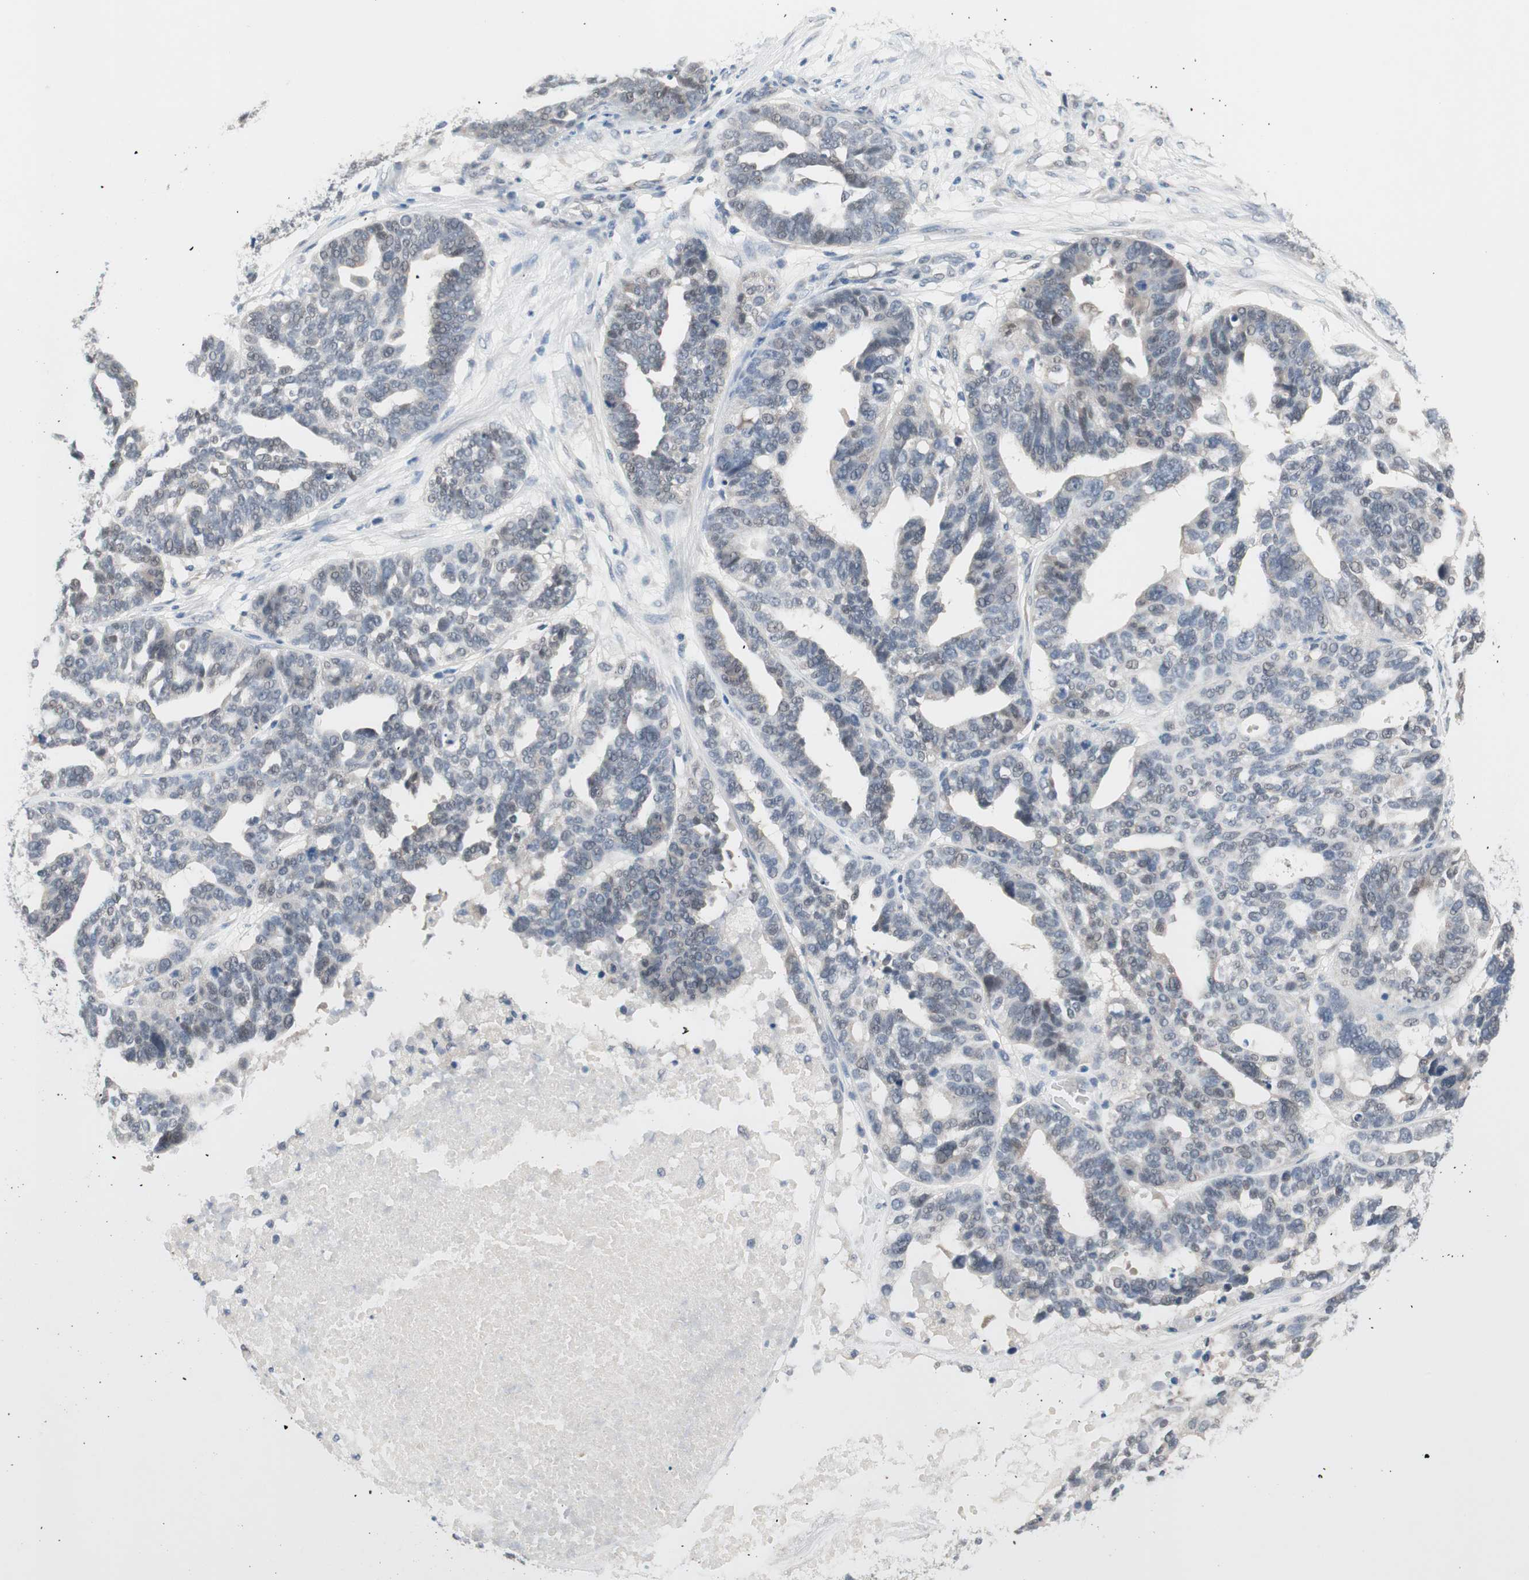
{"staining": {"intensity": "weak", "quantity": "<25%", "location": "nuclear"}, "tissue": "ovarian cancer", "cell_type": "Tumor cells", "image_type": "cancer", "snomed": [{"axis": "morphology", "description": "Cystadenocarcinoma, serous, NOS"}, {"axis": "topography", "description": "Ovary"}], "caption": "DAB (3,3'-diaminobenzidine) immunohistochemical staining of human ovarian cancer demonstrates no significant positivity in tumor cells.", "gene": "GRHL1", "patient": {"sex": "female", "age": 59}}